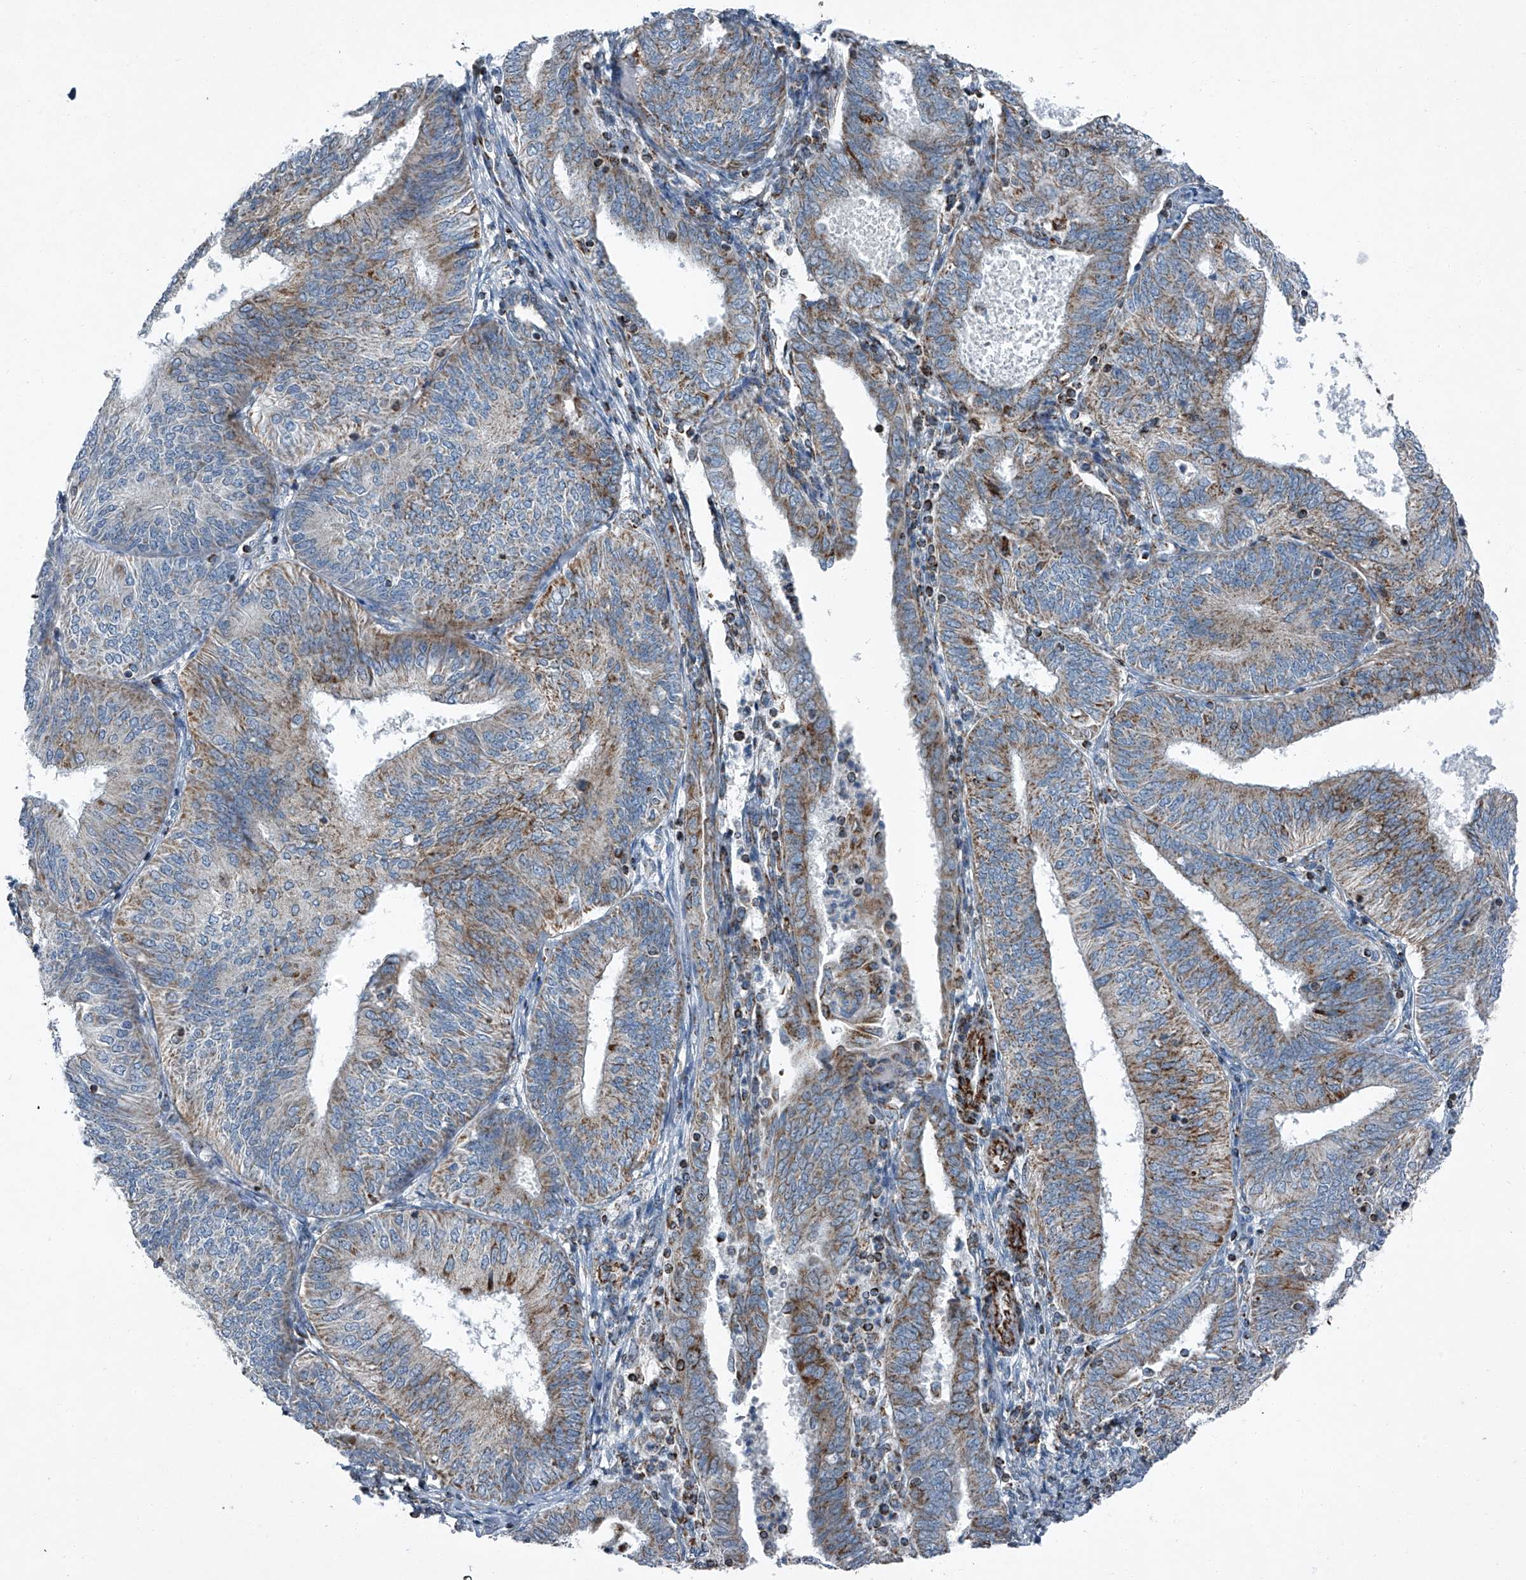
{"staining": {"intensity": "moderate", "quantity": "25%-75%", "location": "cytoplasmic/membranous"}, "tissue": "endometrial cancer", "cell_type": "Tumor cells", "image_type": "cancer", "snomed": [{"axis": "morphology", "description": "Adenocarcinoma, NOS"}, {"axis": "topography", "description": "Endometrium"}], "caption": "Protein analysis of adenocarcinoma (endometrial) tissue displays moderate cytoplasmic/membranous positivity in about 25%-75% of tumor cells.", "gene": "CHRNA7", "patient": {"sex": "female", "age": 58}}